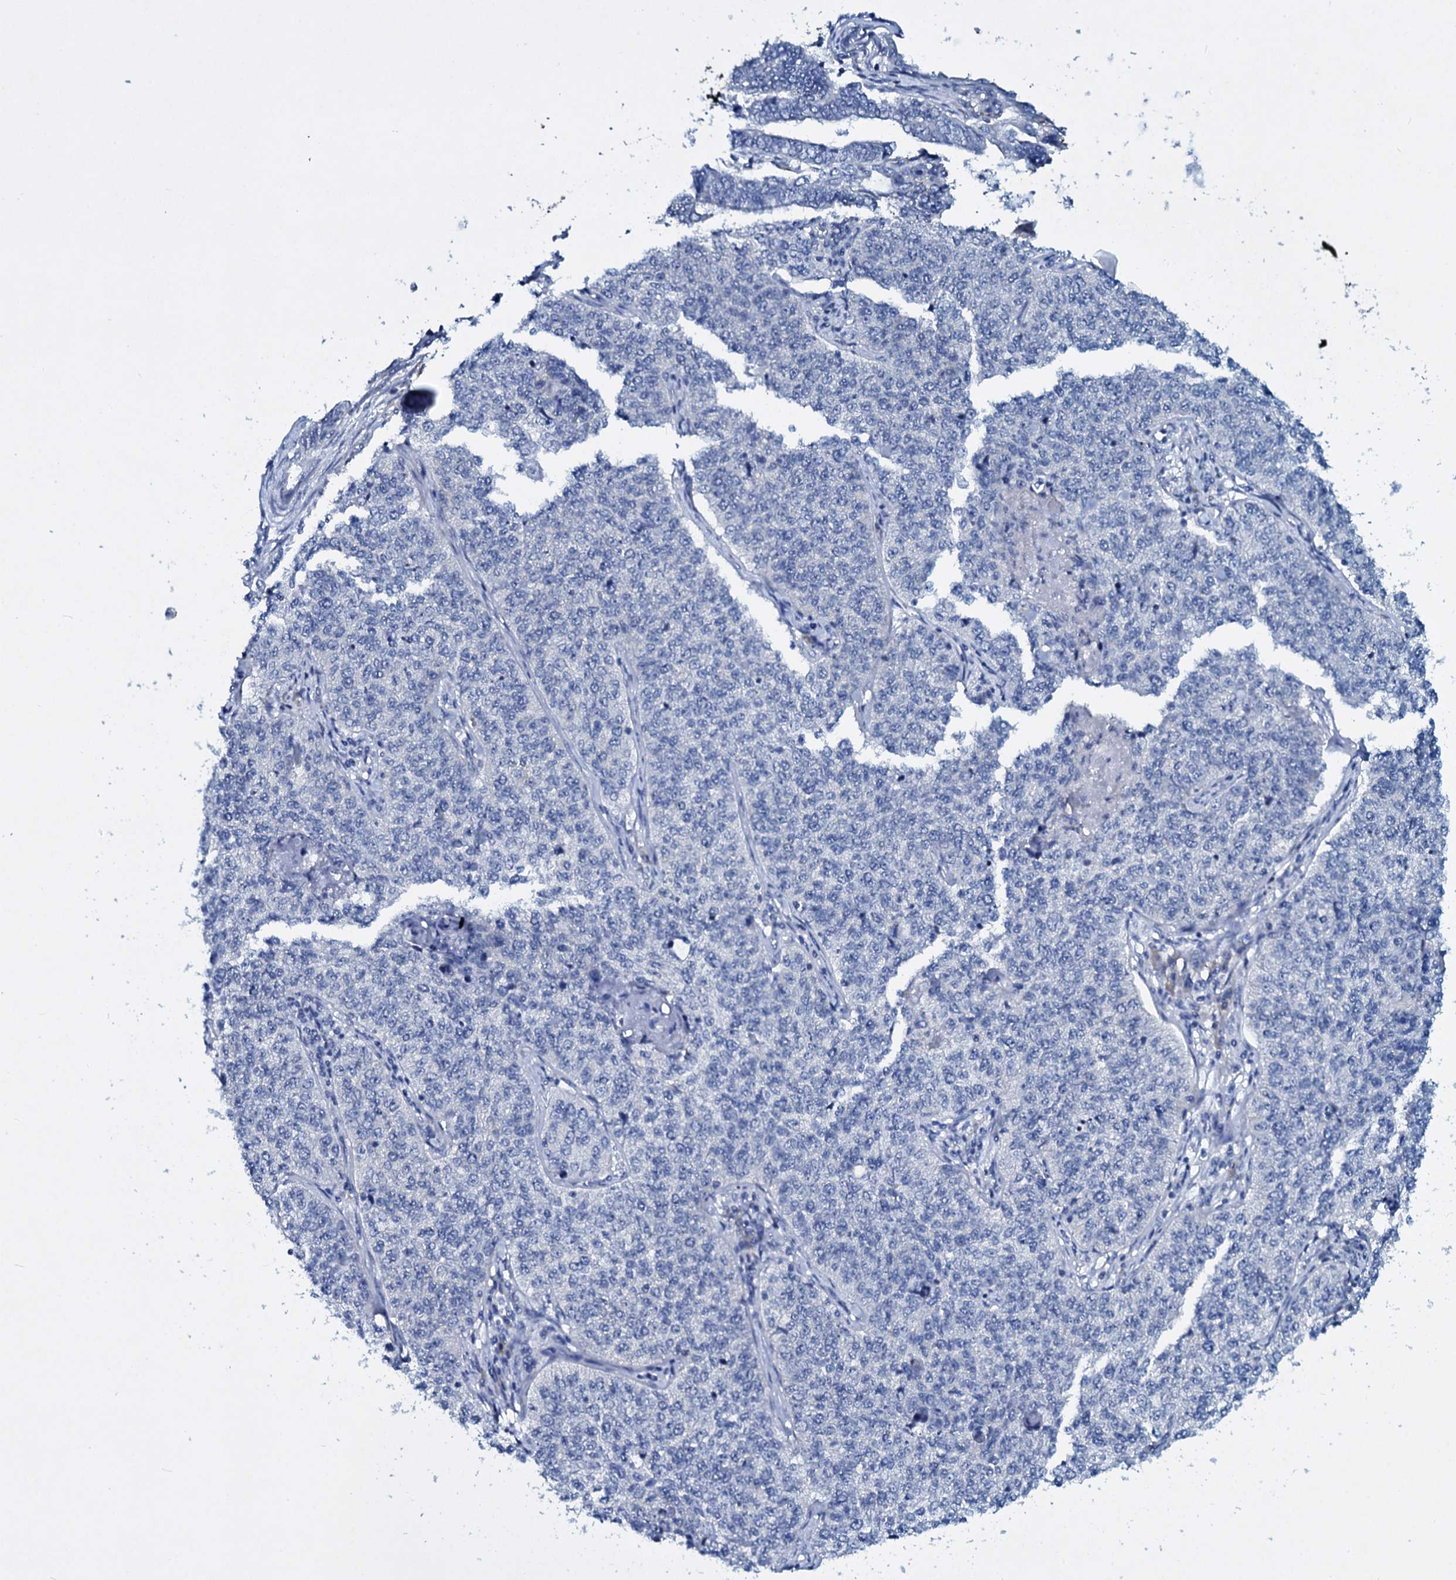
{"staining": {"intensity": "negative", "quantity": "none", "location": "none"}, "tissue": "cervical cancer", "cell_type": "Tumor cells", "image_type": "cancer", "snomed": [{"axis": "morphology", "description": "Squamous cell carcinoma, NOS"}, {"axis": "topography", "description": "Cervix"}], "caption": "High power microscopy histopathology image of an immunohistochemistry (IHC) histopathology image of squamous cell carcinoma (cervical), revealing no significant positivity in tumor cells.", "gene": "TPGS2", "patient": {"sex": "female", "age": 35}}